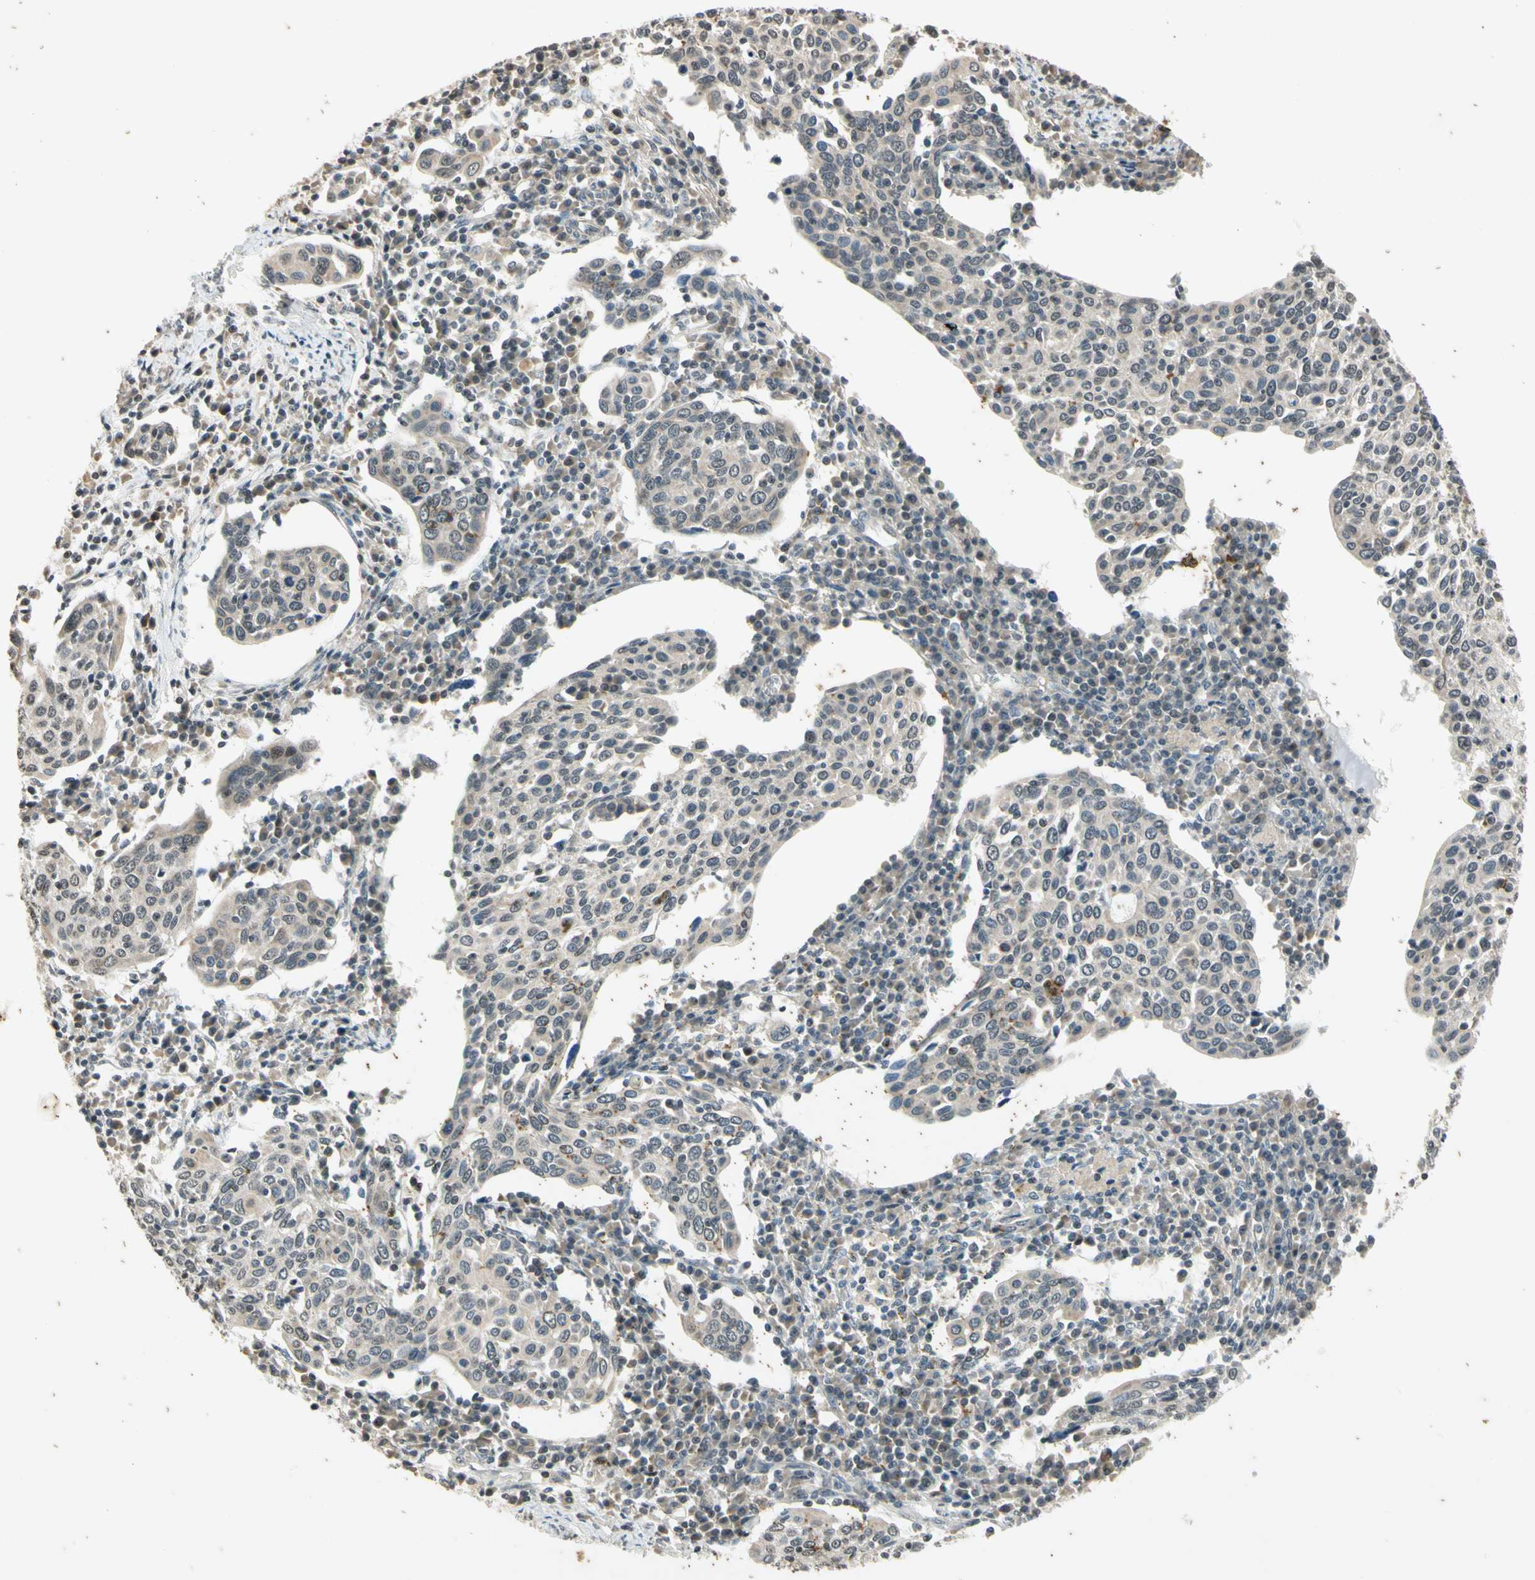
{"staining": {"intensity": "weak", "quantity": "<25%", "location": "cytoplasmic/membranous"}, "tissue": "cervical cancer", "cell_type": "Tumor cells", "image_type": "cancer", "snomed": [{"axis": "morphology", "description": "Squamous cell carcinoma, NOS"}, {"axis": "topography", "description": "Cervix"}], "caption": "A micrograph of squamous cell carcinoma (cervical) stained for a protein reveals no brown staining in tumor cells.", "gene": "EFNB2", "patient": {"sex": "female", "age": 40}}